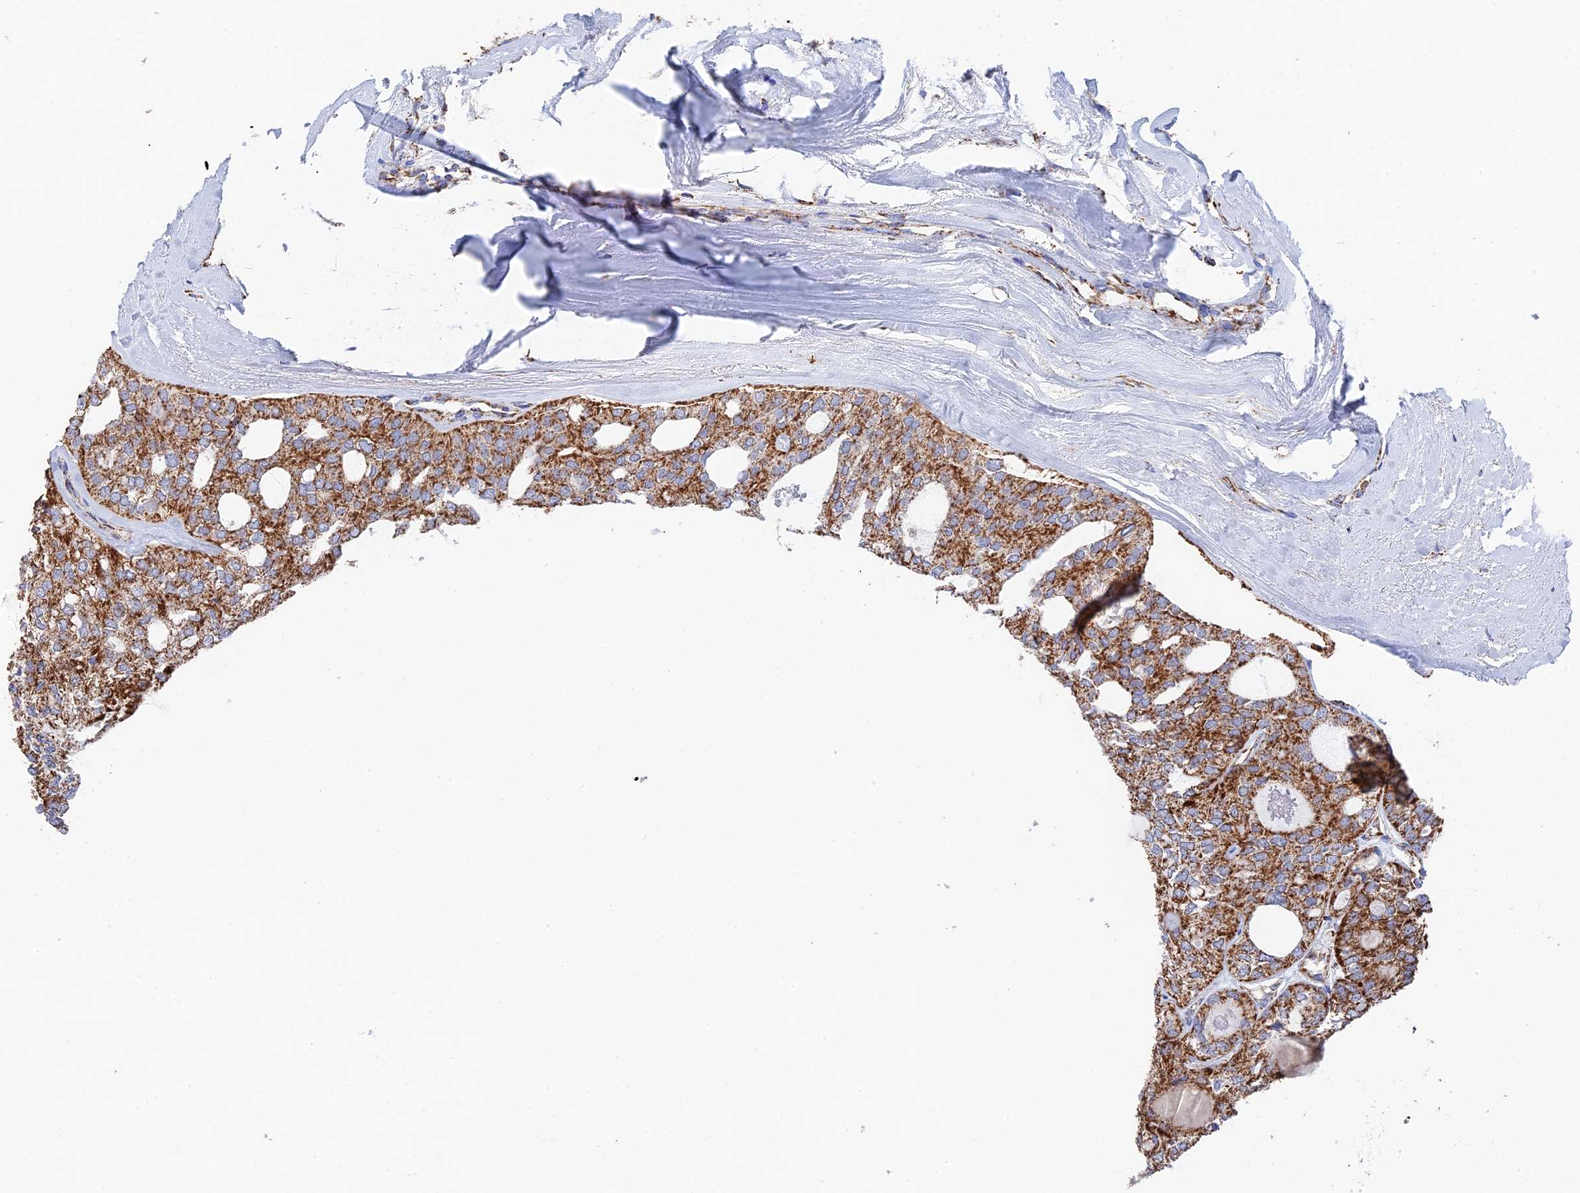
{"staining": {"intensity": "moderate", "quantity": ">75%", "location": "cytoplasmic/membranous"}, "tissue": "thyroid cancer", "cell_type": "Tumor cells", "image_type": "cancer", "snomed": [{"axis": "morphology", "description": "Follicular adenoma carcinoma, NOS"}, {"axis": "topography", "description": "Thyroid gland"}], "caption": "Protein staining of thyroid cancer (follicular adenoma carcinoma) tissue displays moderate cytoplasmic/membranous staining in approximately >75% of tumor cells. The staining was performed using DAB (3,3'-diaminobenzidine), with brown indicating positive protein expression. Nuclei are stained blue with hematoxylin.", "gene": "HAUS8", "patient": {"sex": "male", "age": 75}}